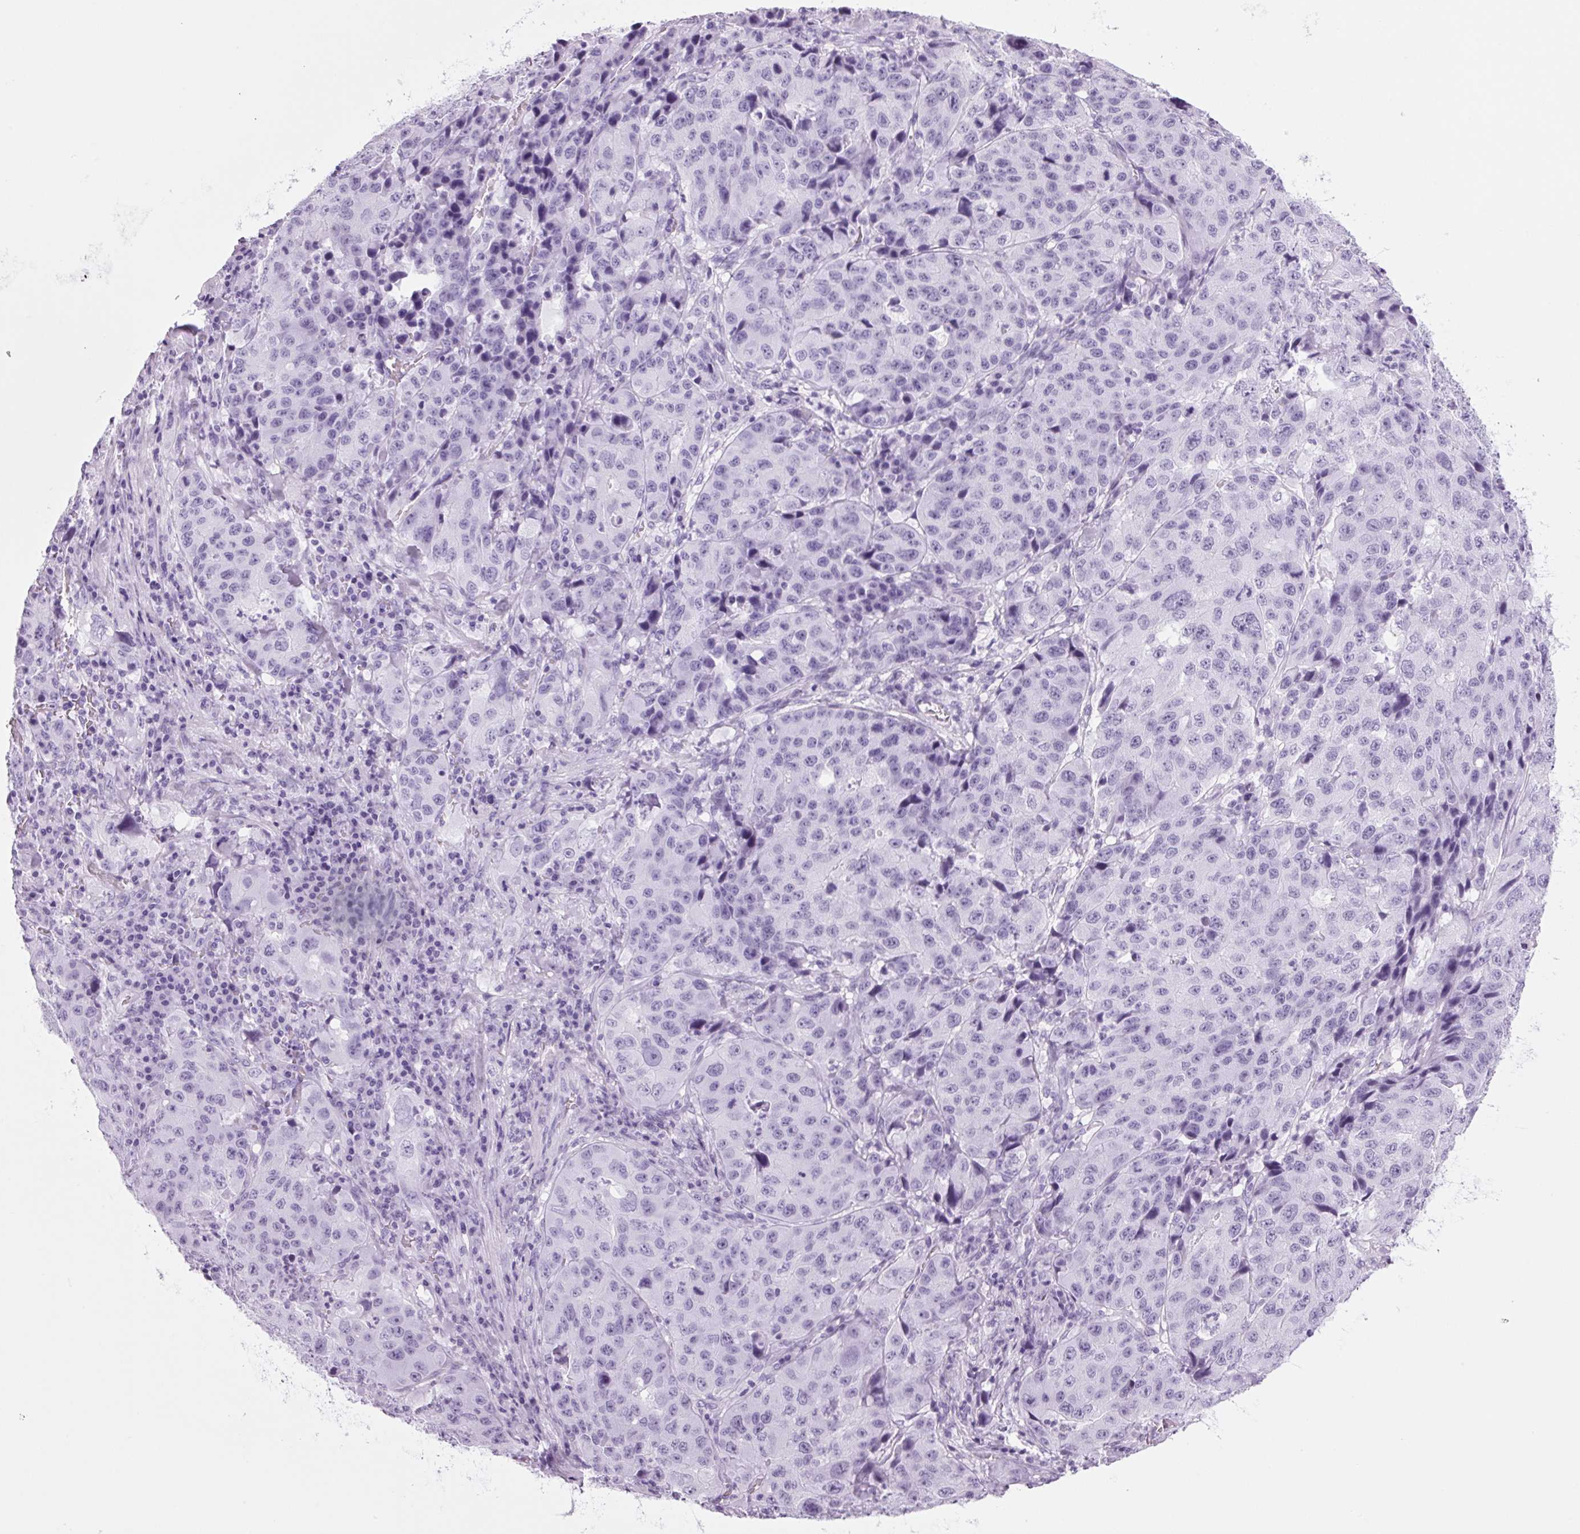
{"staining": {"intensity": "negative", "quantity": "none", "location": "none"}, "tissue": "stomach cancer", "cell_type": "Tumor cells", "image_type": "cancer", "snomed": [{"axis": "morphology", "description": "Adenocarcinoma, NOS"}, {"axis": "topography", "description": "Stomach"}], "caption": "Immunohistochemistry of human adenocarcinoma (stomach) demonstrates no positivity in tumor cells. (Brightfield microscopy of DAB (3,3'-diaminobenzidine) immunohistochemistry at high magnification).", "gene": "PPP1R1A", "patient": {"sex": "male", "age": 71}}